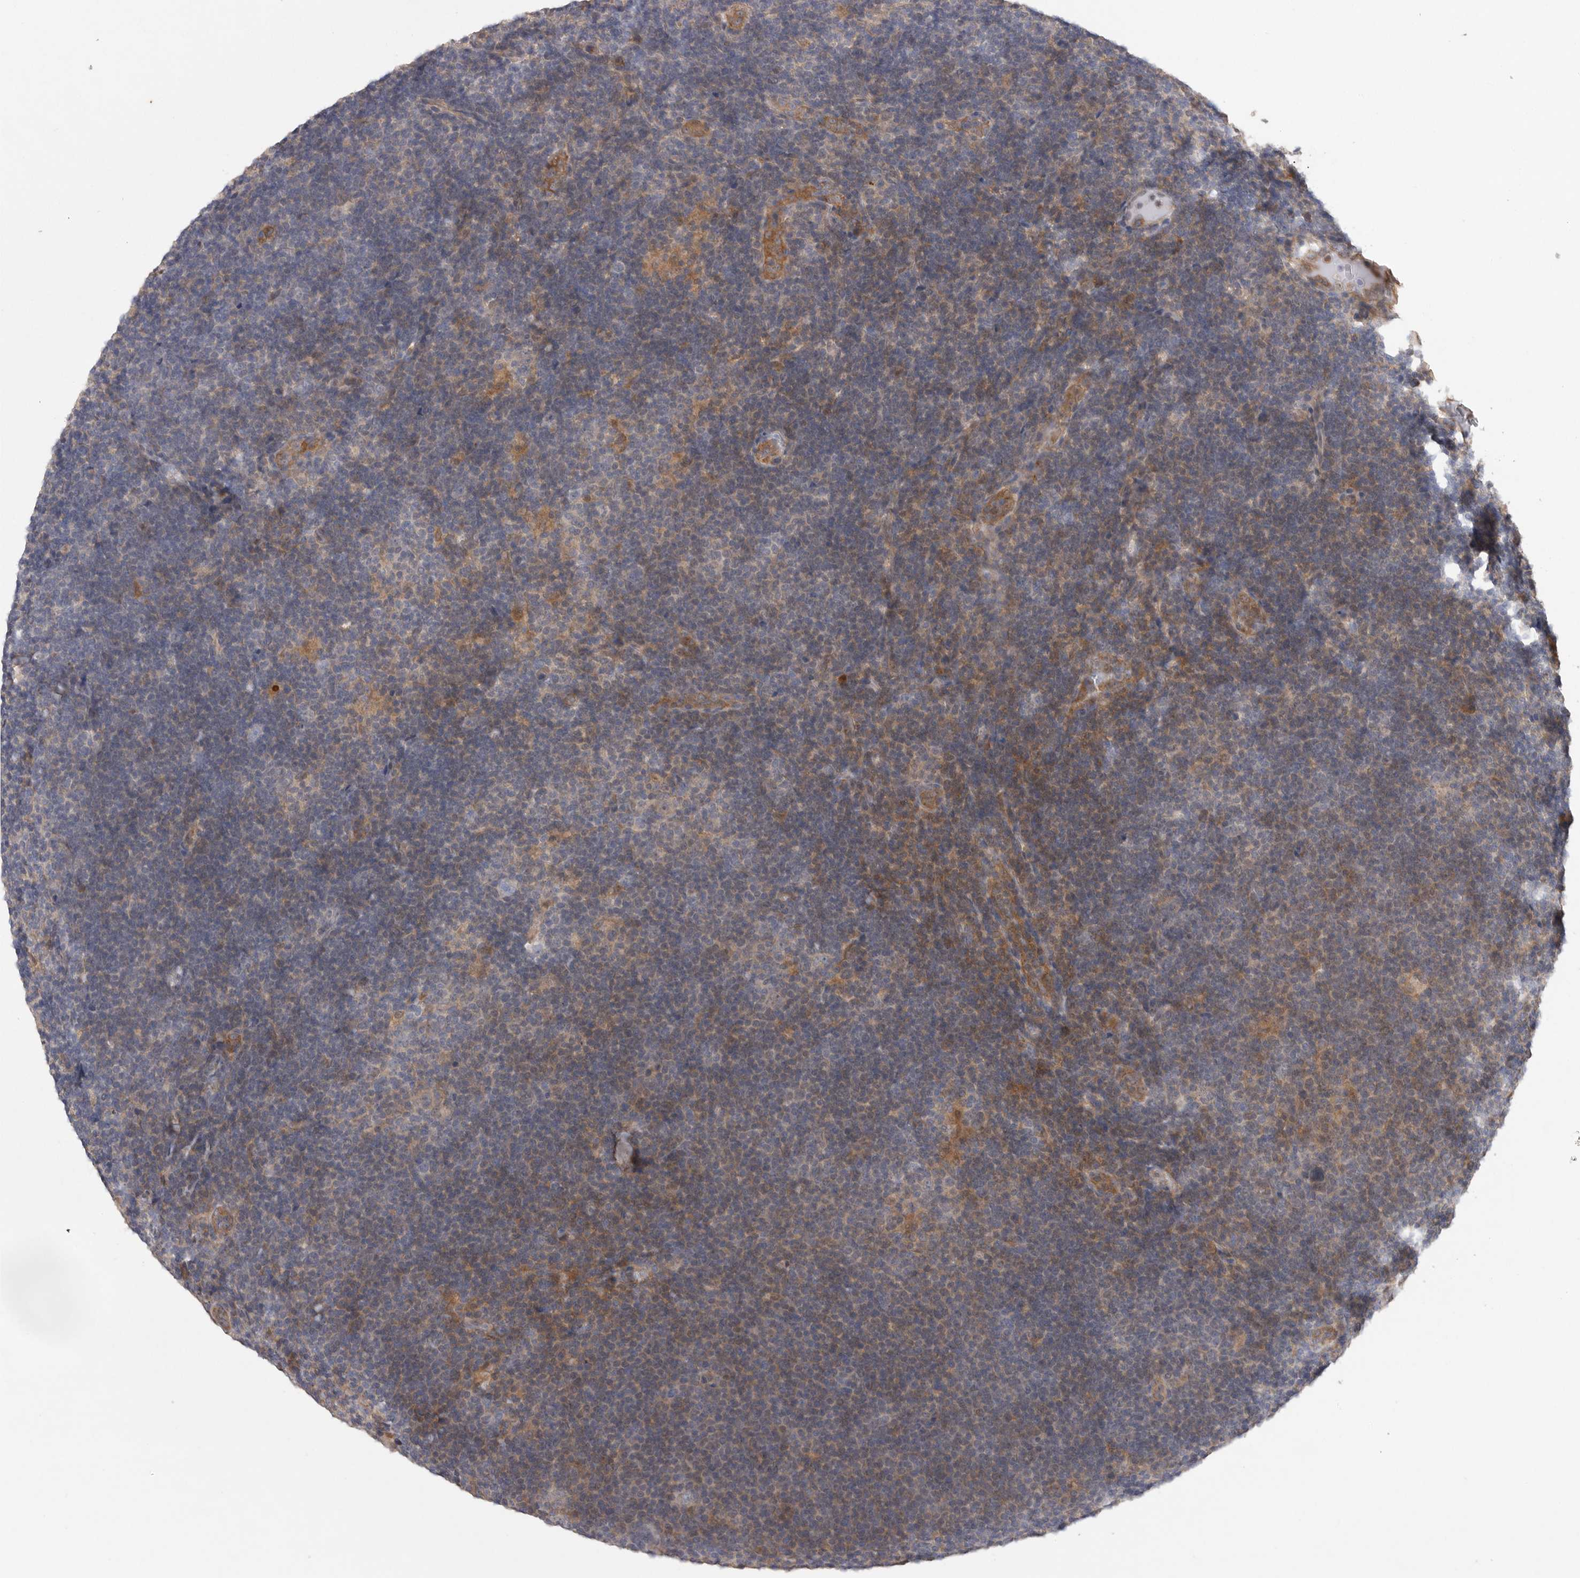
{"staining": {"intensity": "negative", "quantity": "none", "location": "none"}, "tissue": "lymphoma", "cell_type": "Tumor cells", "image_type": "cancer", "snomed": [{"axis": "morphology", "description": "Hodgkin's disease, NOS"}, {"axis": "topography", "description": "Lymph node"}], "caption": "An immunohistochemistry (IHC) histopathology image of Hodgkin's disease is shown. There is no staining in tumor cells of Hodgkin's disease.", "gene": "EDEM3", "patient": {"sex": "female", "age": 57}}